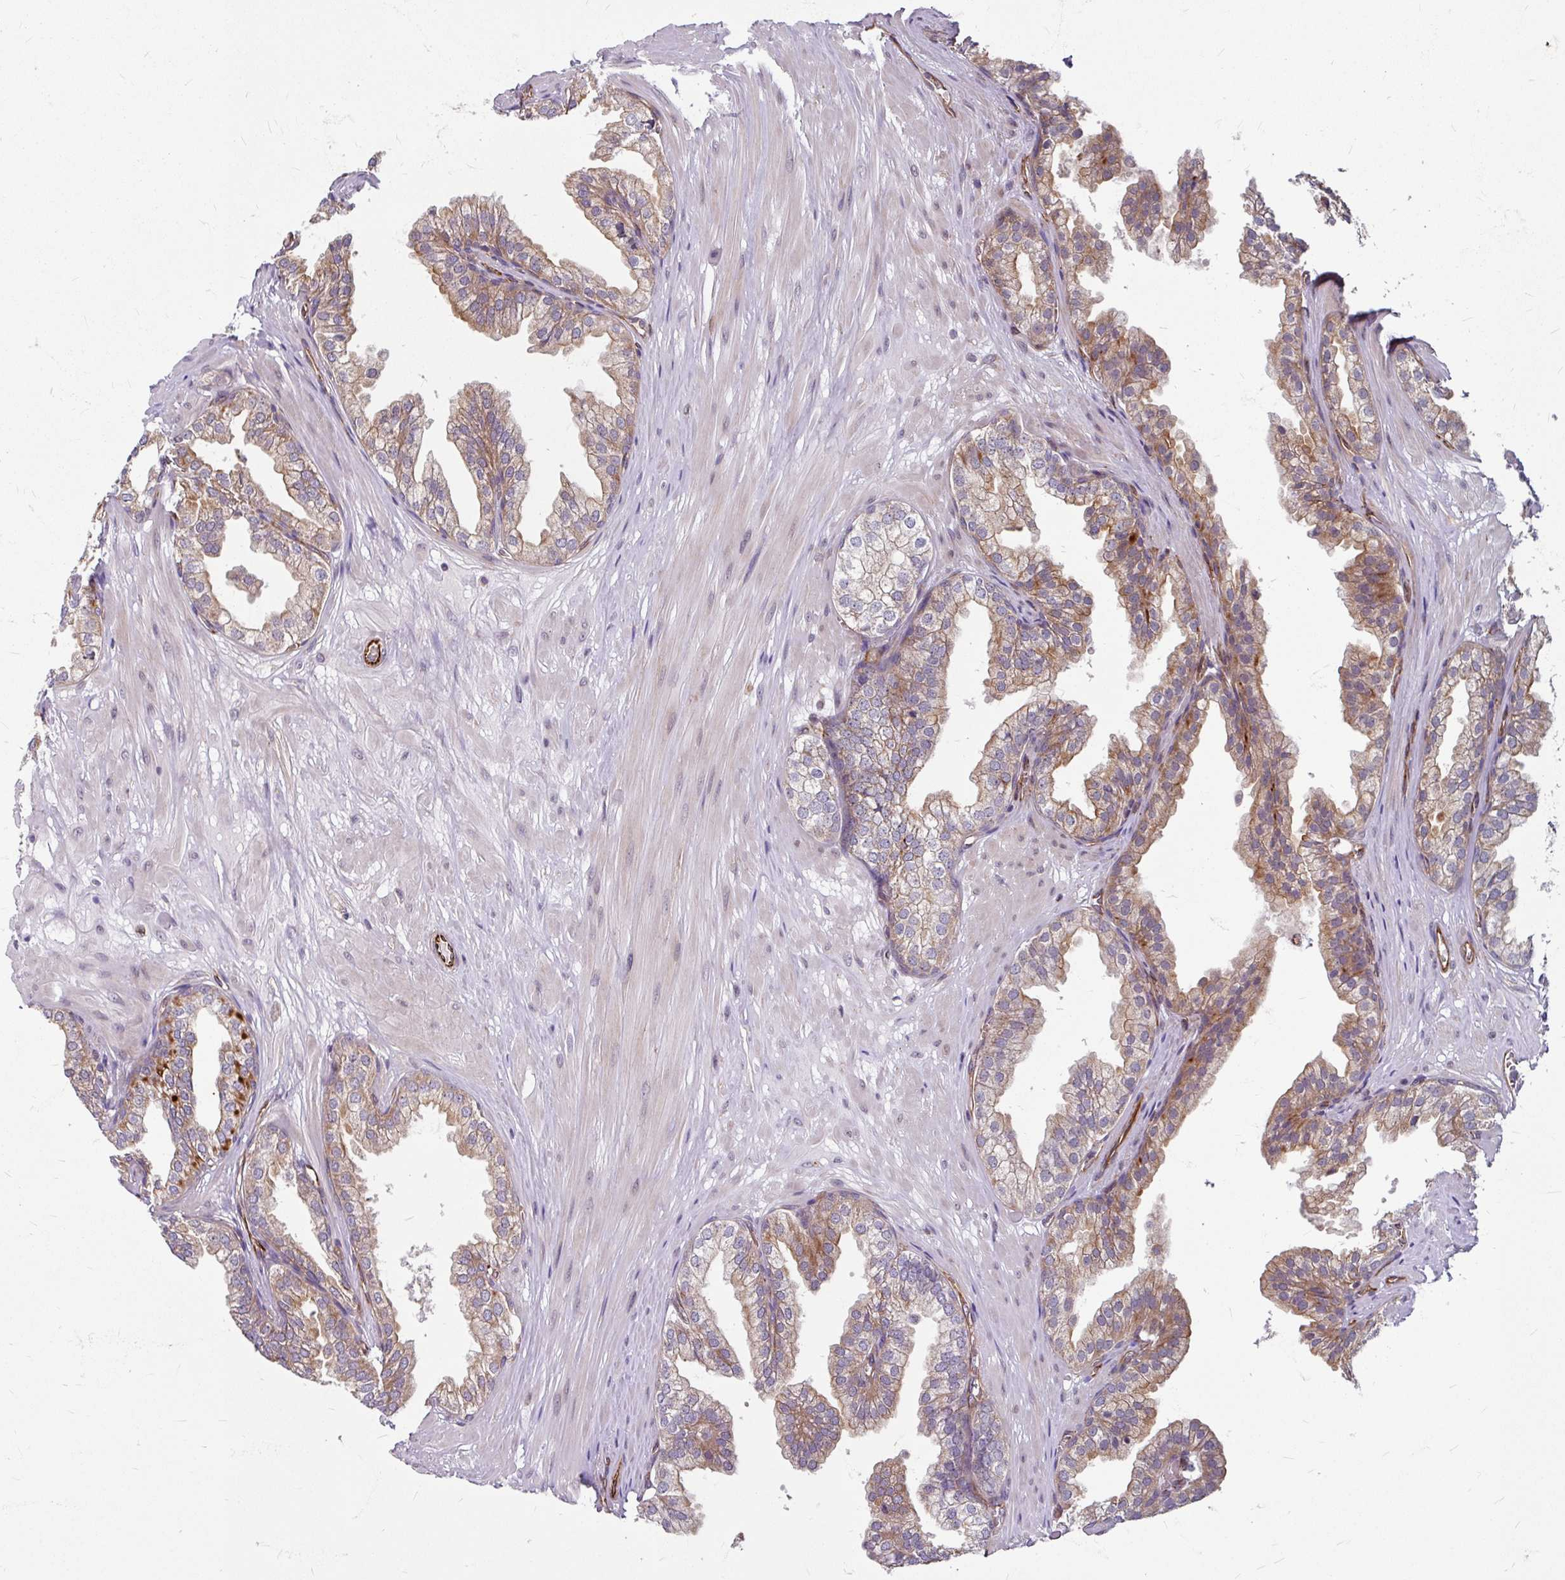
{"staining": {"intensity": "moderate", "quantity": "25%-75%", "location": "cytoplasmic/membranous"}, "tissue": "prostate", "cell_type": "Glandular cells", "image_type": "normal", "snomed": [{"axis": "morphology", "description": "Normal tissue, NOS"}, {"axis": "topography", "description": "Prostate"}, {"axis": "topography", "description": "Peripheral nerve tissue"}], "caption": "About 25%-75% of glandular cells in normal prostate exhibit moderate cytoplasmic/membranous protein staining as visualized by brown immunohistochemical staining.", "gene": "DAAM2", "patient": {"sex": "male", "age": 55}}